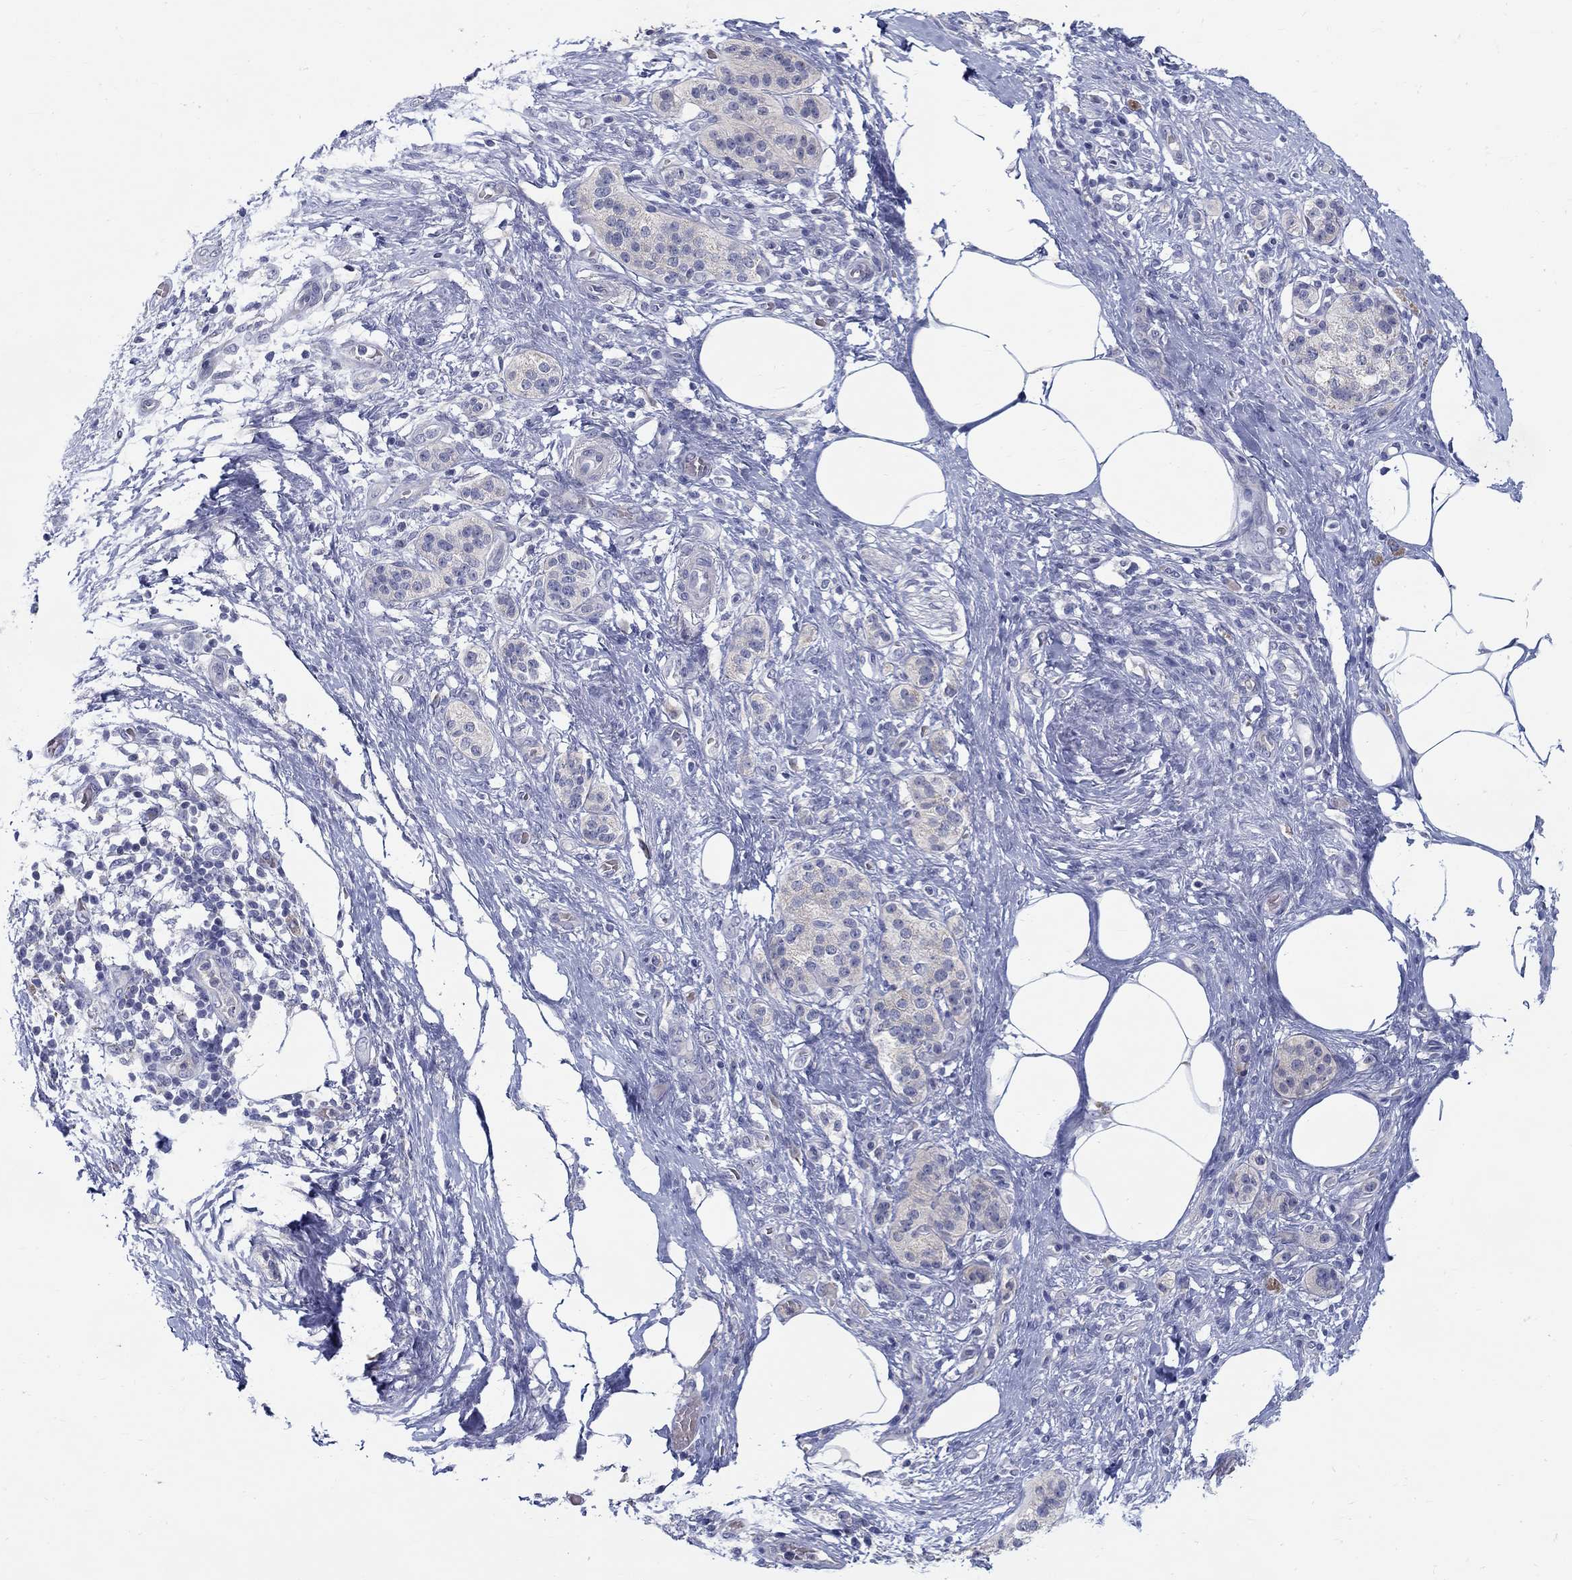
{"staining": {"intensity": "negative", "quantity": "none", "location": "none"}, "tissue": "pancreatic cancer", "cell_type": "Tumor cells", "image_type": "cancer", "snomed": [{"axis": "morphology", "description": "Adenocarcinoma, NOS"}, {"axis": "topography", "description": "Pancreas"}], "caption": "Histopathology image shows no significant protein expression in tumor cells of adenocarcinoma (pancreatic).", "gene": "ABCA4", "patient": {"sex": "female", "age": 72}}